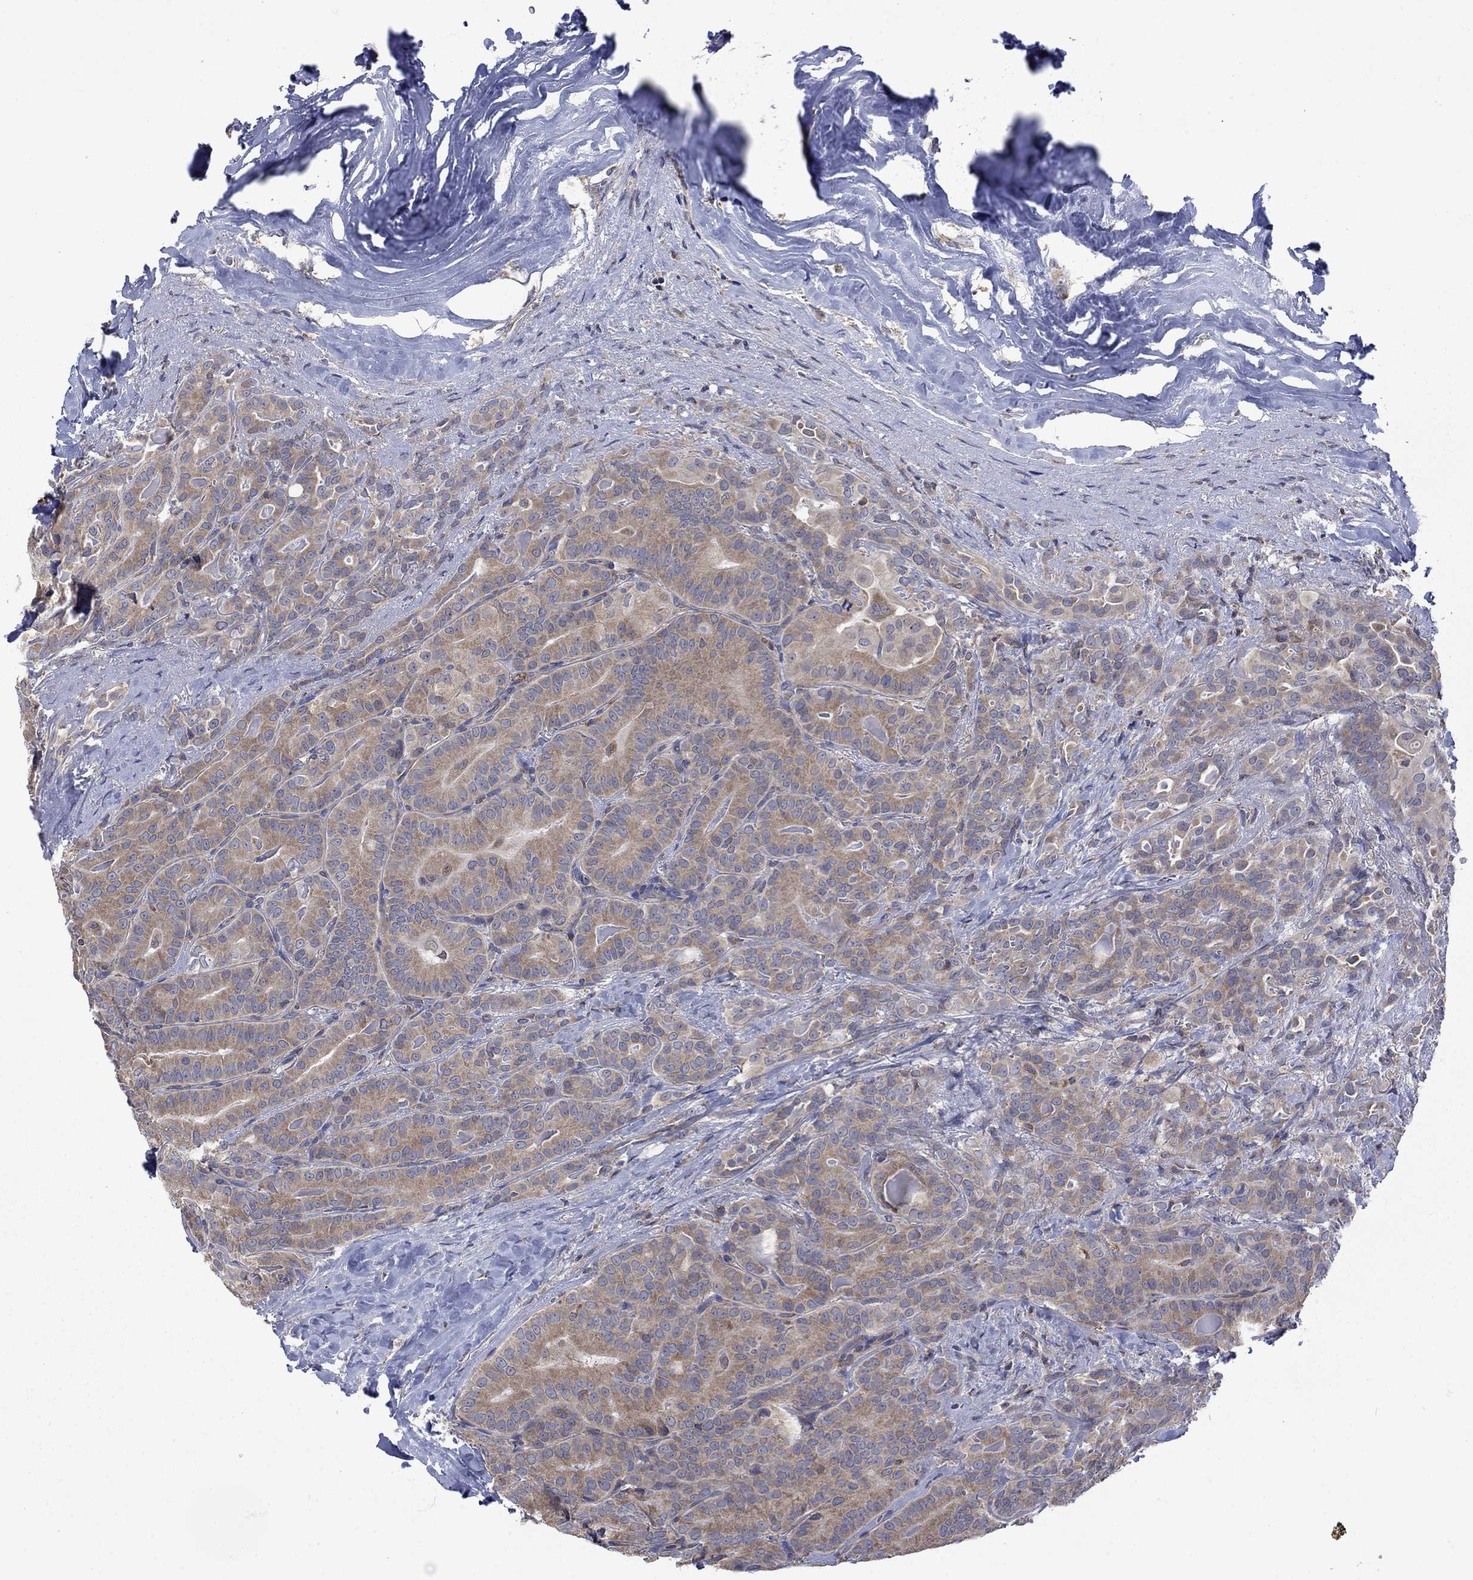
{"staining": {"intensity": "moderate", "quantity": ">75%", "location": "cytoplasmic/membranous"}, "tissue": "thyroid cancer", "cell_type": "Tumor cells", "image_type": "cancer", "snomed": [{"axis": "morphology", "description": "Papillary adenocarcinoma, NOS"}, {"axis": "topography", "description": "Thyroid gland"}], "caption": "Thyroid cancer stained for a protein (brown) reveals moderate cytoplasmic/membranous positive expression in approximately >75% of tumor cells.", "gene": "FURIN", "patient": {"sex": "male", "age": 61}}